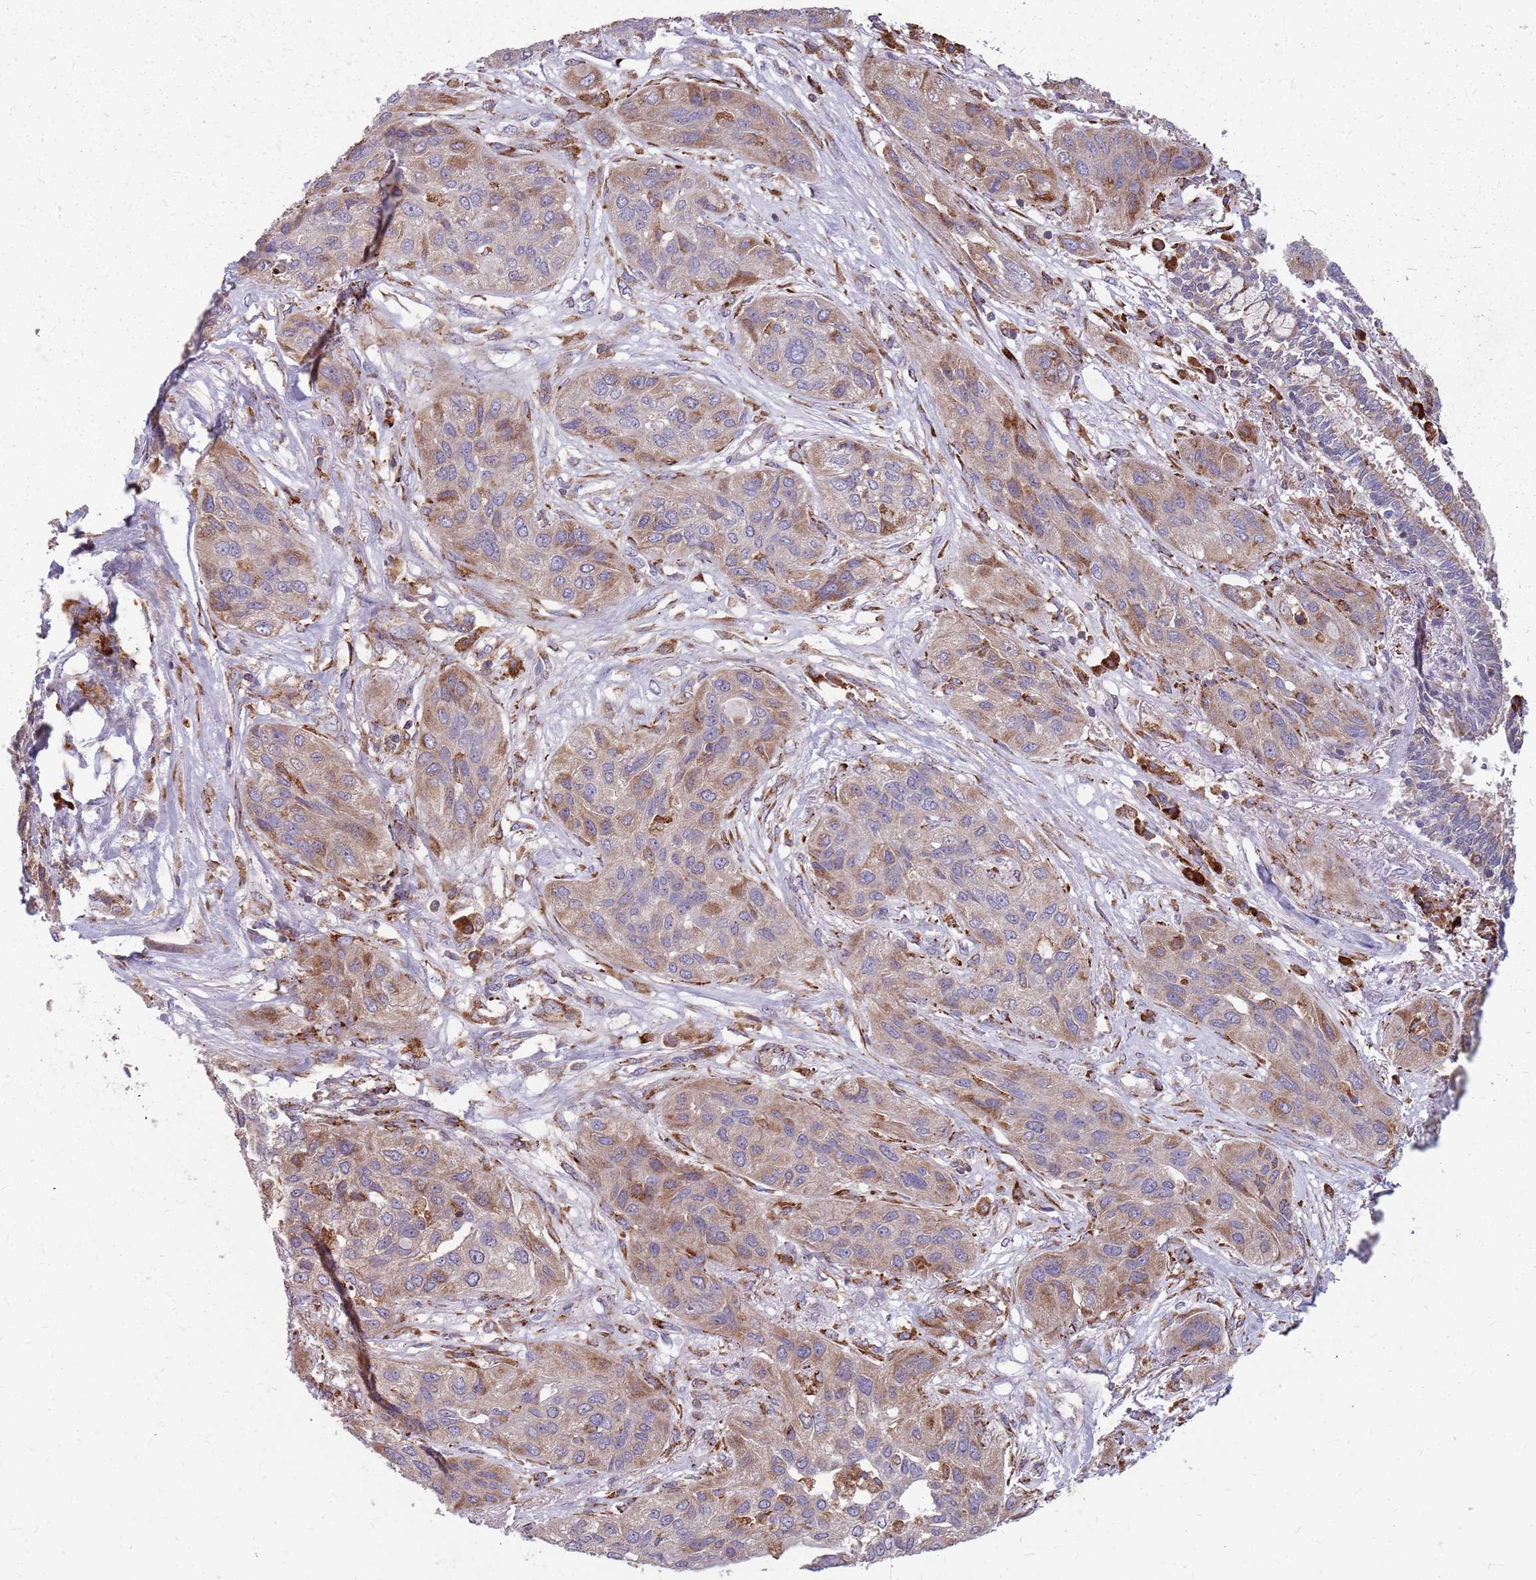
{"staining": {"intensity": "moderate", "quantity": "25%-75%", "location": "cytoplasmic/membranous"}, "tissue": "lung cancer", "cell_type": "Tumor cells", "image_type": "cancer", "snomed": [{"axis": "morphology", "description": "Squamous cell carcinoma, NOS"}, {"axis": "topography", "description": "Lung"}], "caption": "A medium amount of moderate cytoplasmic/membranous positivity is identified in approximately 25%-75% of tumor cells in lung squamous cell carcinoma tissue.", "gene": "NME4", "patient": {"sex": "female", "age": 70}}